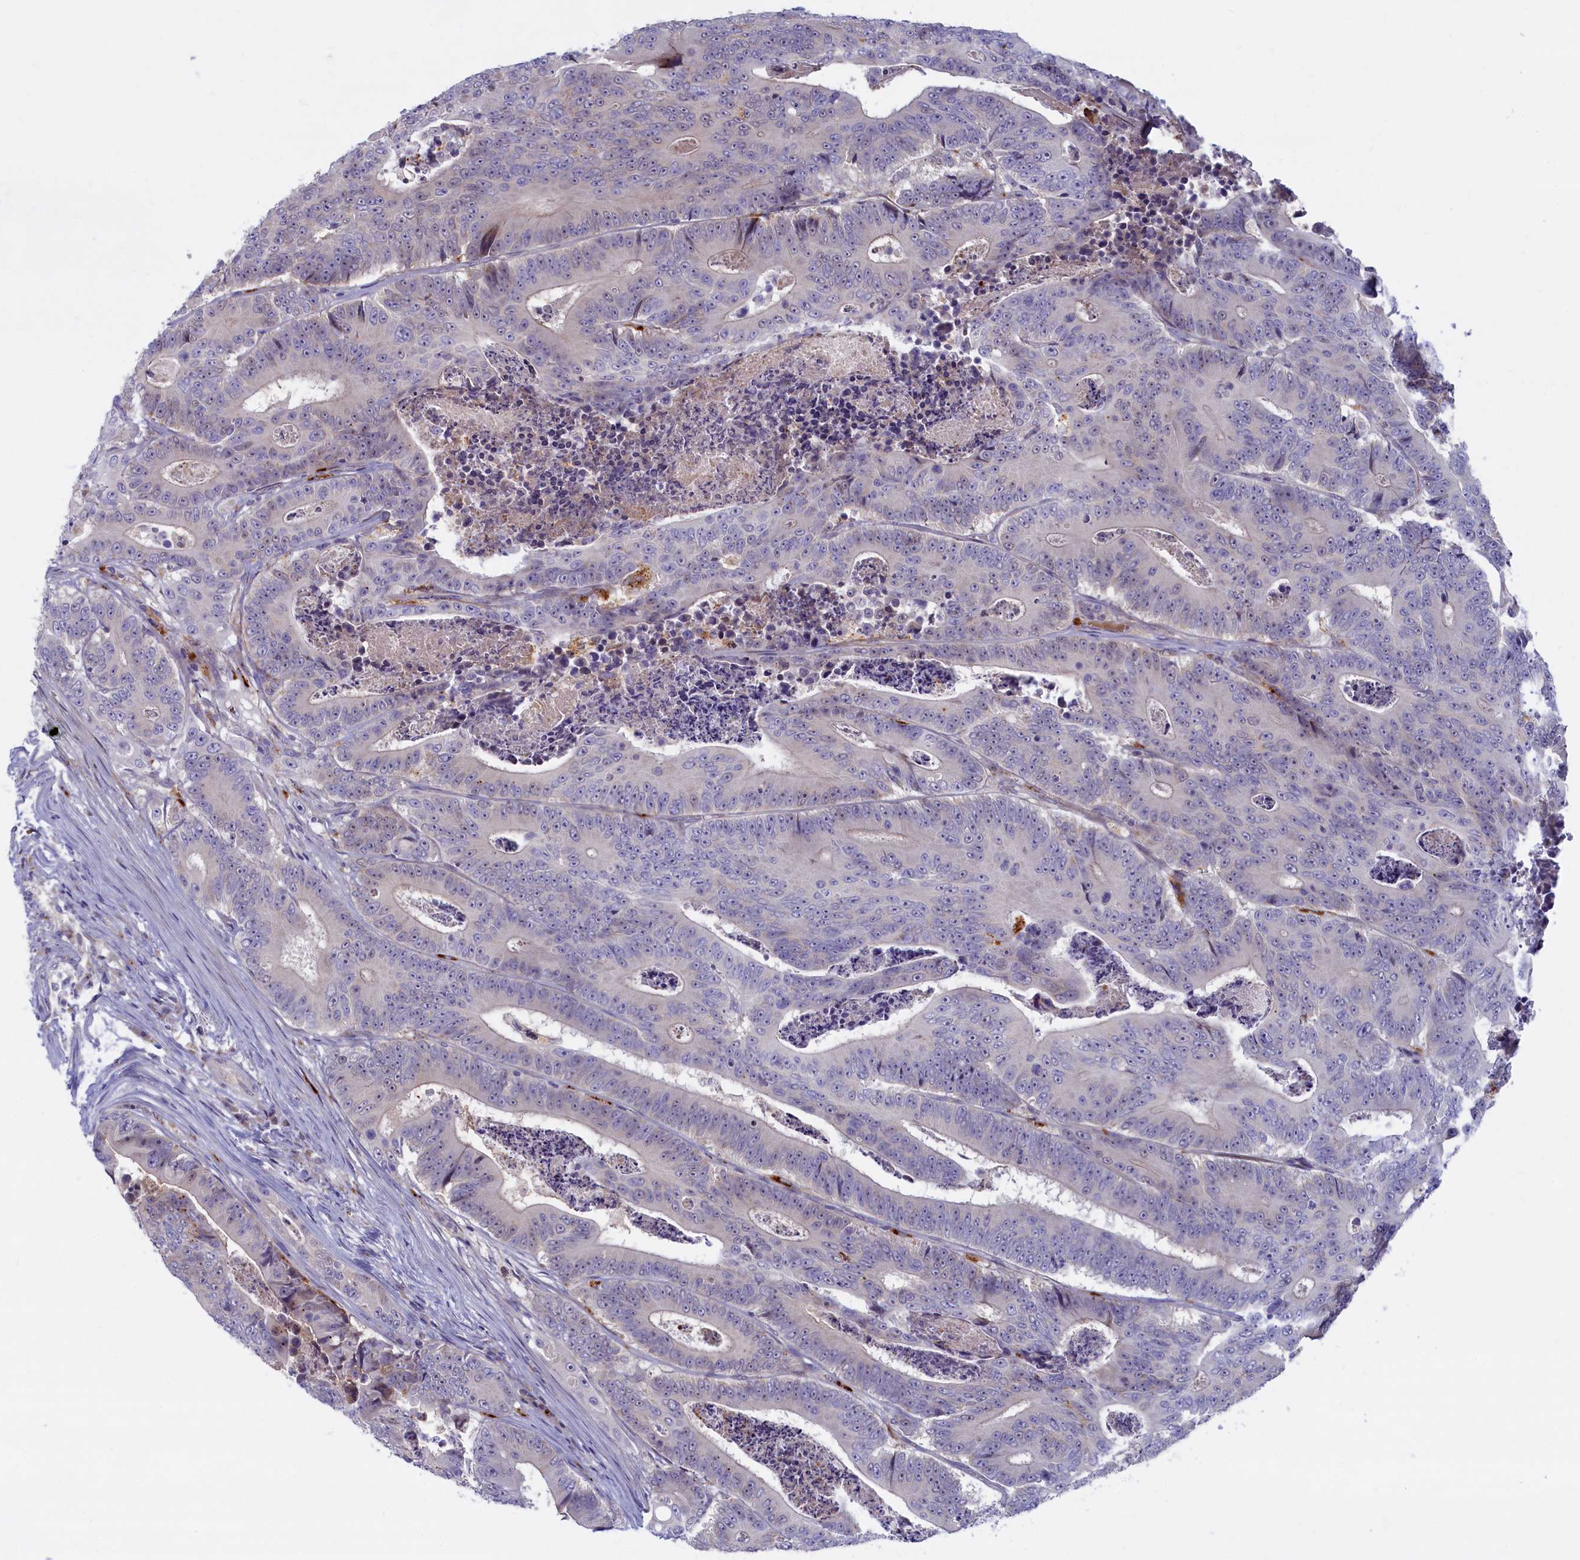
{"staining": {"intensity": "negative", "quantity": "none", "location": "none"}, "tissue": "colorectal cancer", "cell_type": "Tumor cells", "image_type": "cancer", "snomed": [{"axis": "morphology", "description": "Adenocarcinoma, NOS"}, {"axis": "topography", "description": "Colon"}], "caption": "The micrograph demonstrates no significant positivity in tumor cells of colorectal cancer.", "gene": "FCSK", "patient": {"sex": "male", "age": 83}}